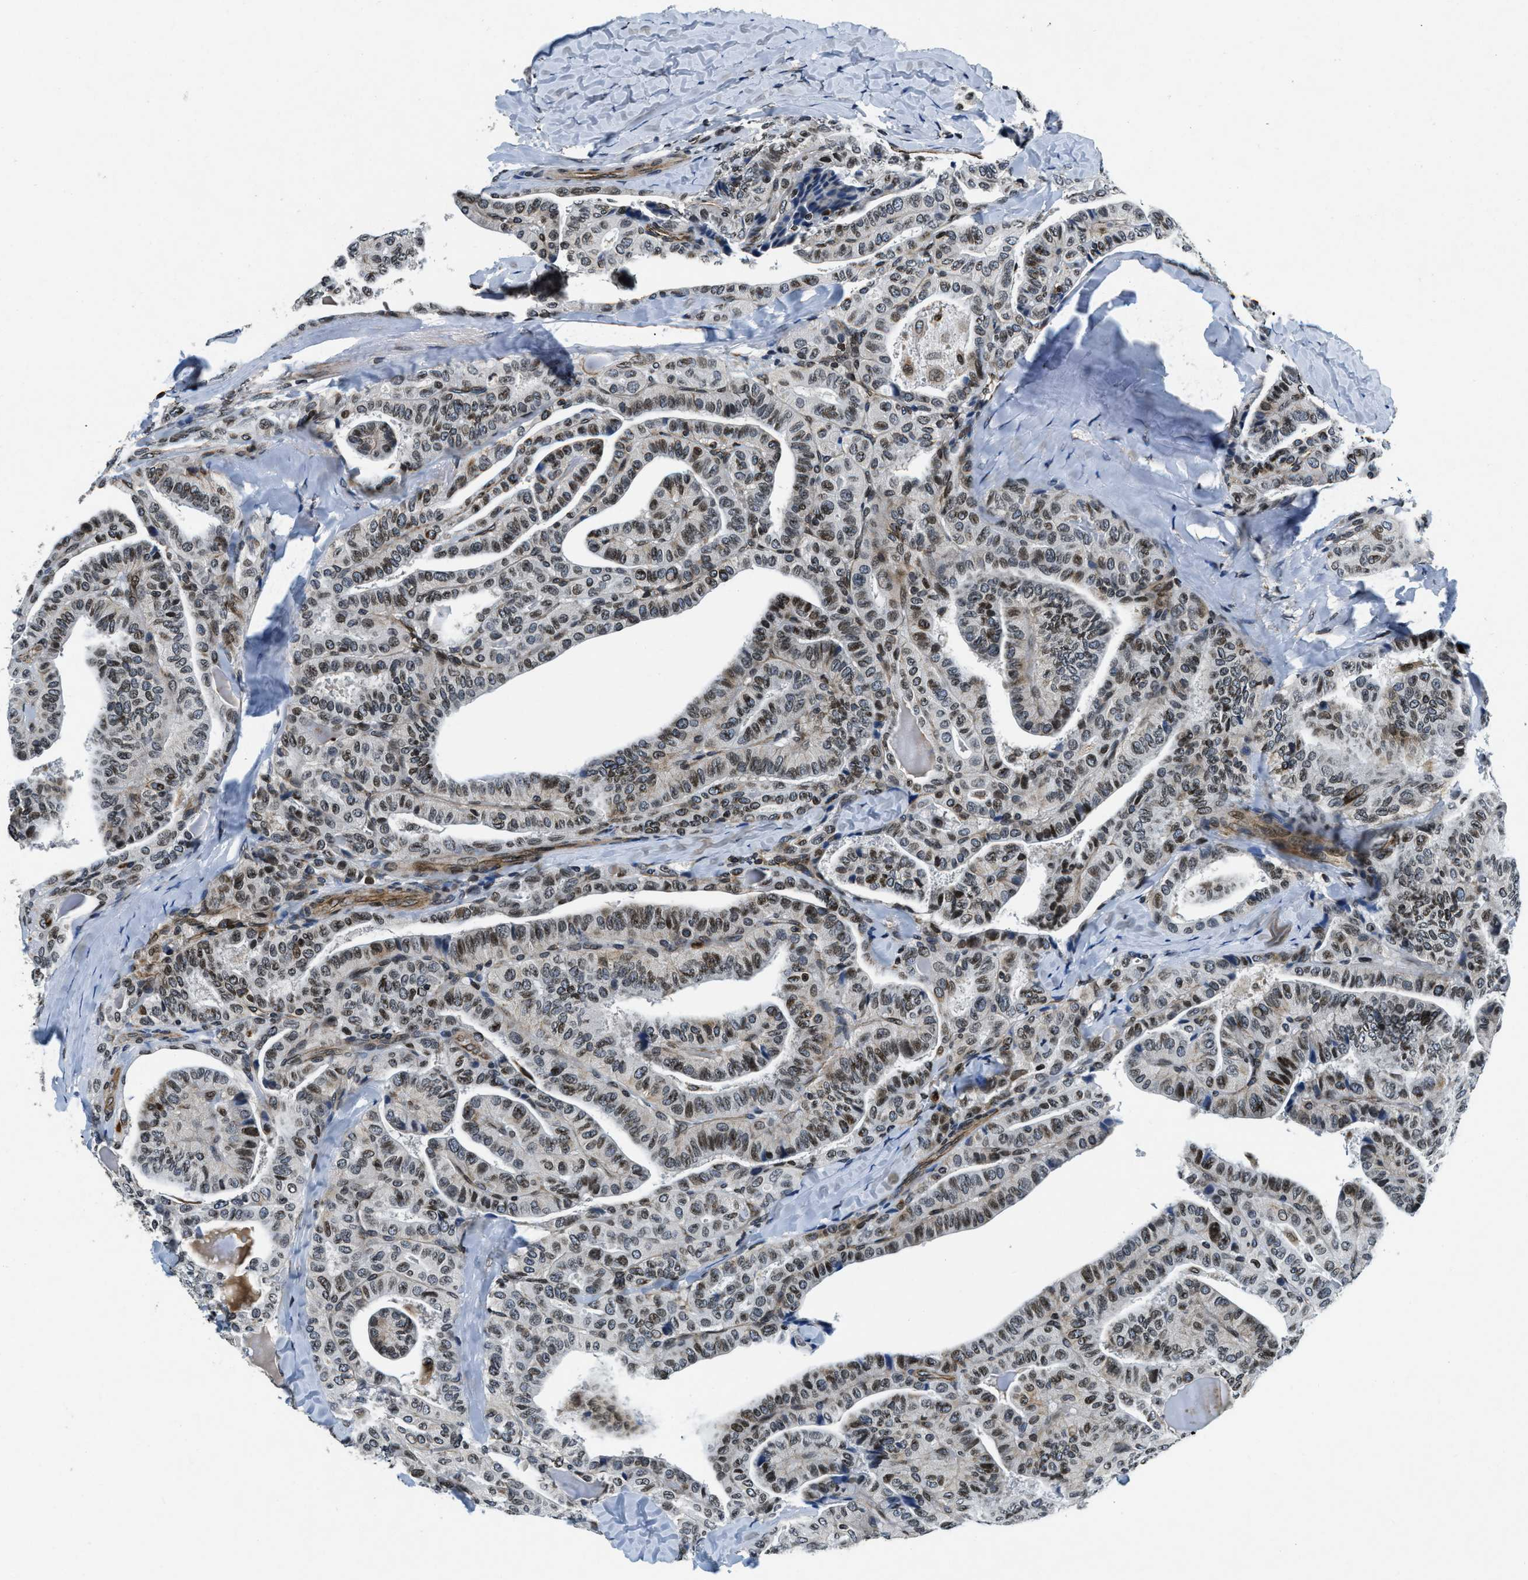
{"staining": {"intensity": "weak", "quantity": ">75%", "location": "nuclear"}, "tissue": "thyroid cancer", "cell_type": "Tumor cells", "image_type": "cancer", "snomed": [{"axis": "morphology", "description": "Papillary adenocarcinoma, NOS"}, {"axis": "topography", "description": "Thyroid gland"}], "caption": "Brown immunohistochemical staining in human papillary adenocarcinoma (thyroid) shows weak nuclear expression in approximately >75% of tumor cells.", "gene": "ZC3HC1", "patient": {"sex": "male", "age": 77}}